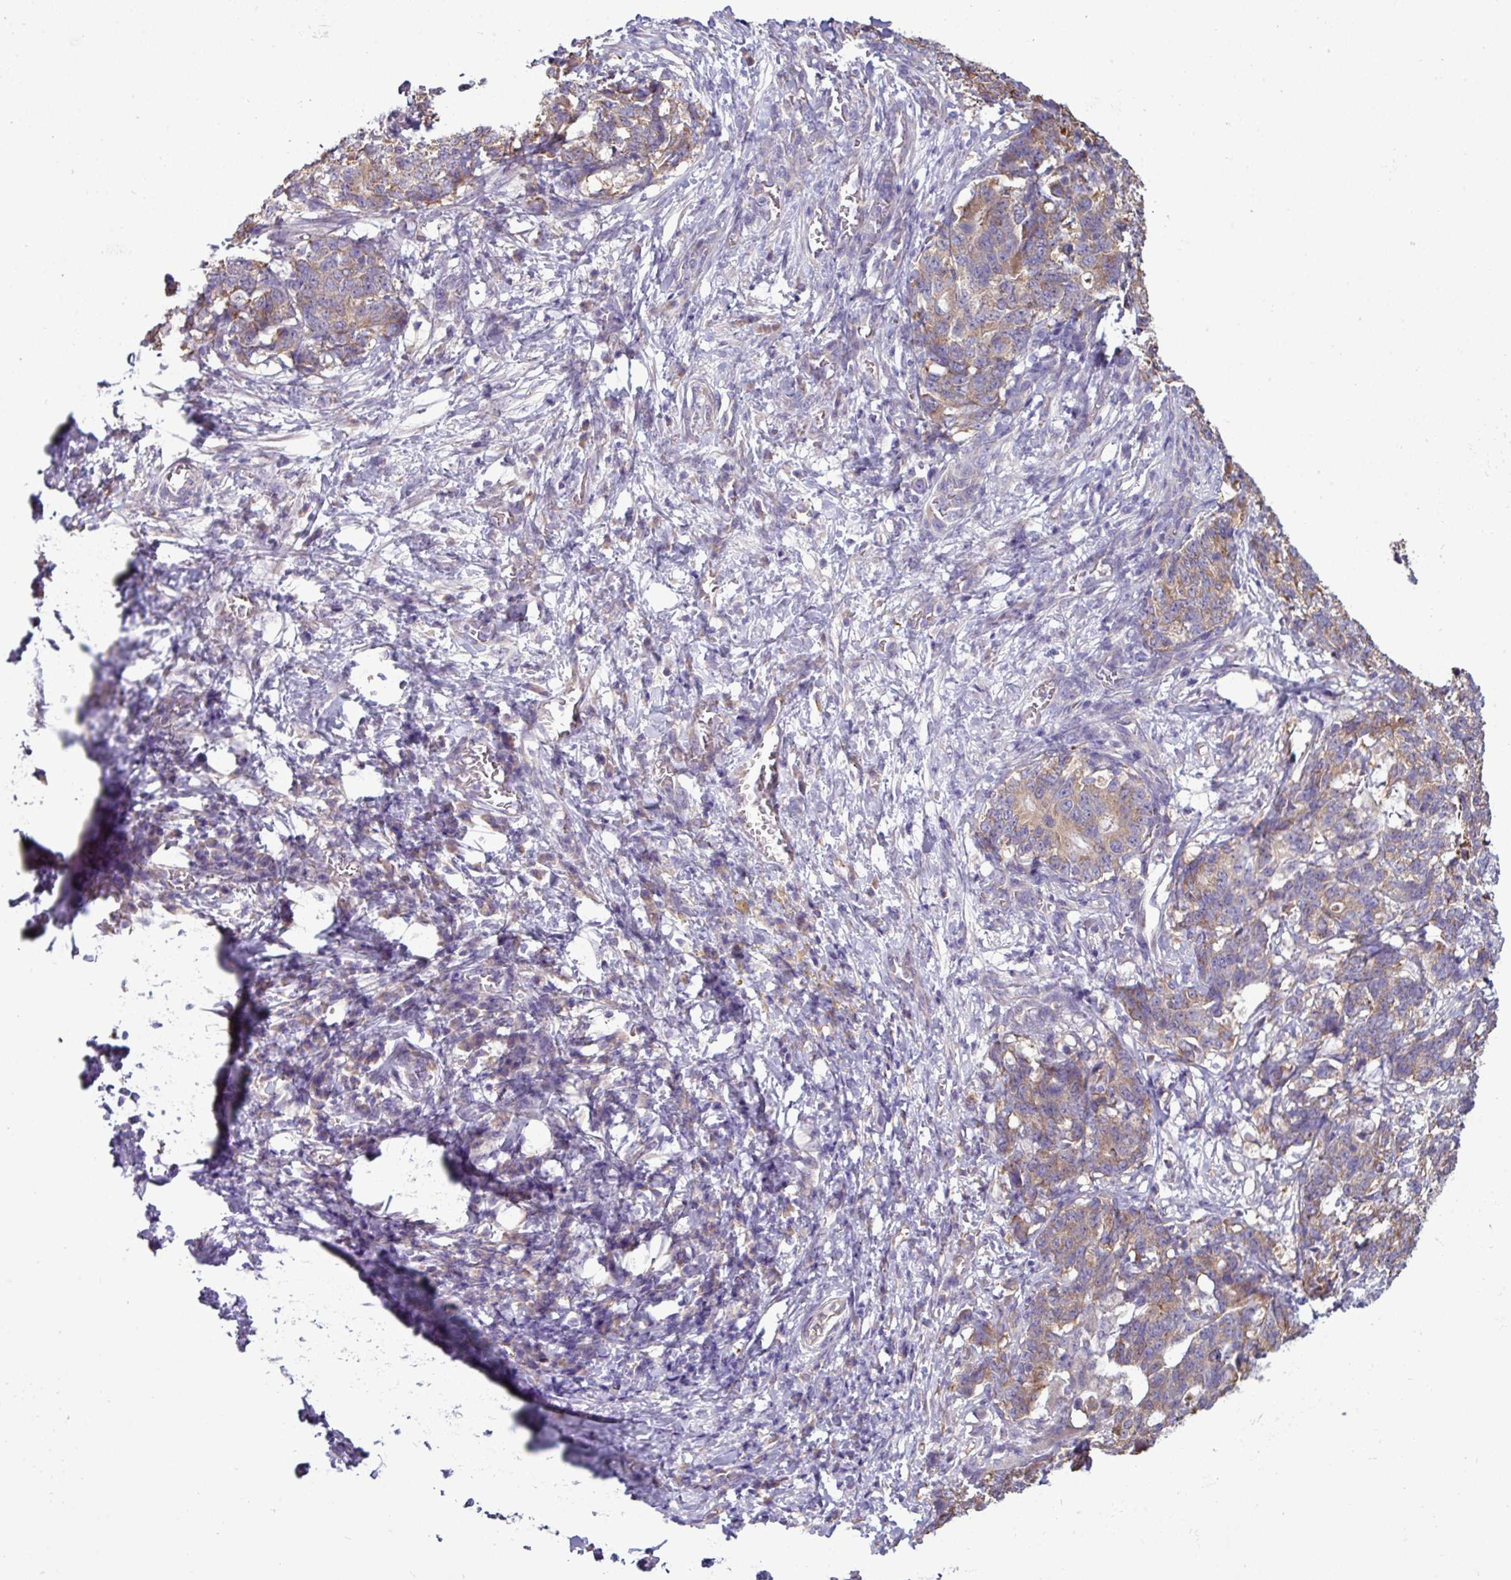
{"staining": {"intensity": "moderate", "quantity": "25%-75%", "location": "cytoplasmic/membranous"}, "tissue": "stomach cancer", "cell_type": "Tumor cells", "image_type": "cancer", "snomed": [{"axis": "morphology", "description": "Normal tissue, NOS"}, {"axis": "morphology", "description": "Adenocarcinoma, NOS"}, {"axis": "topography", "description": "Stomach"}], "caption": "A high-resolution micrograph shows immunohistochemistry staining of stomach cancer, which shows moderate cytoplasmic/membranous positivity in about 25%-75% of tumor cells. Immunohistochemistry (ihc) stains the protein of interest in brown and the nuclei are stained blue.", "gene": "AGAP5", "patient": {"sex": "female", "age": 64}}